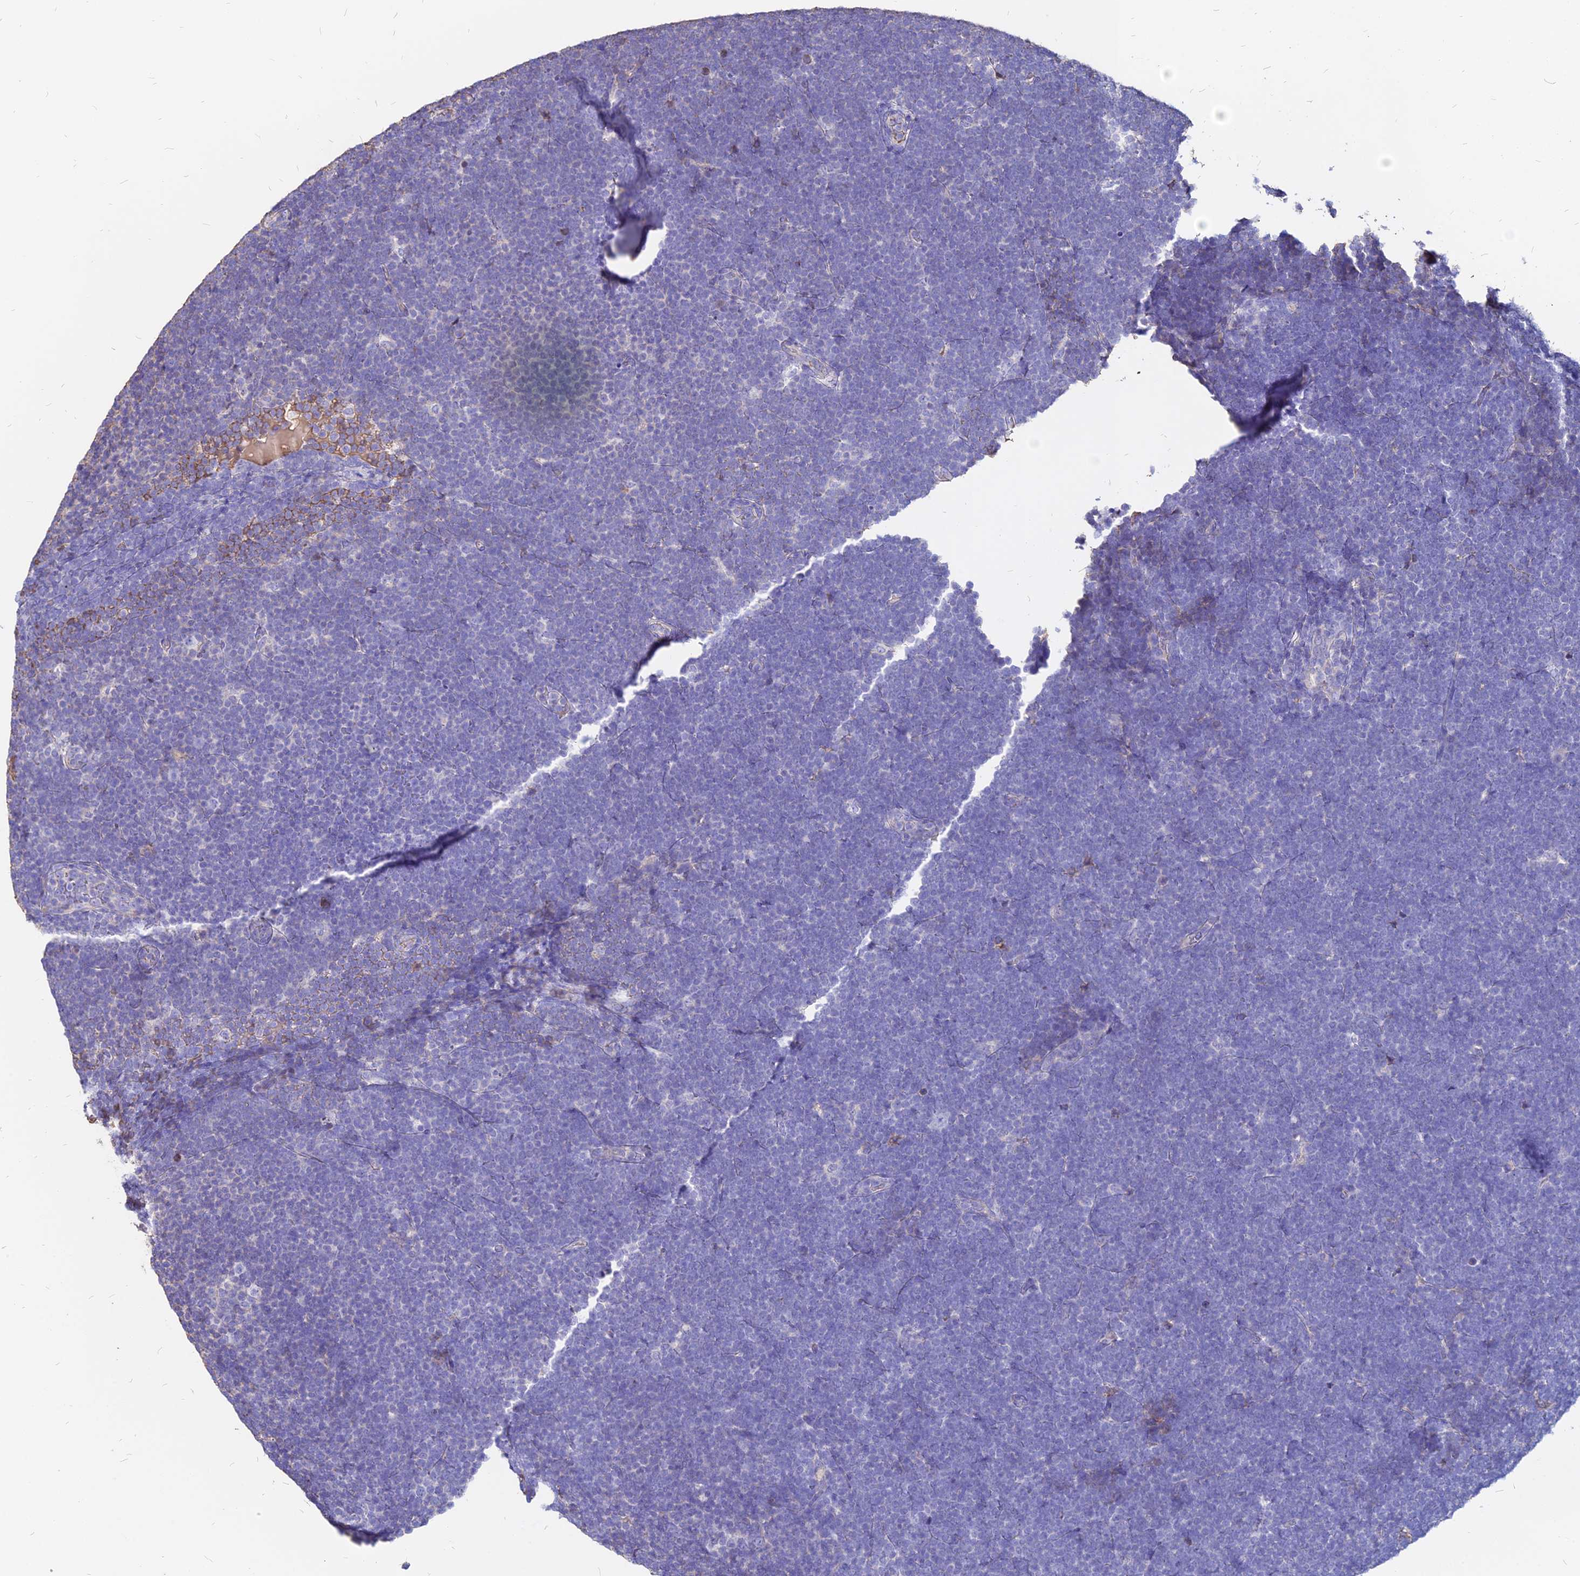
{"staining": {"intensity": "negative", "quantity": "none", "location": "none"}, "tissue": "lymphoma", "cell_type": "Tumor cells", "image_type": "cancer", "snomed": [{"axis": "morphology", "description": "Malignant lymphoma, non-Hodgkin's type, High grade"}, {"axis": "topography", "description": "Lymph node"}], "caption": "Tumor cells show no significant expression in lymphoma. (DAB (3,3'-diaminobenzidine) immunohistochemistry (IHC) with hematoxylin counter stain).", "gene": "NME5", "patient": {"sex": "male", "age": 13}}